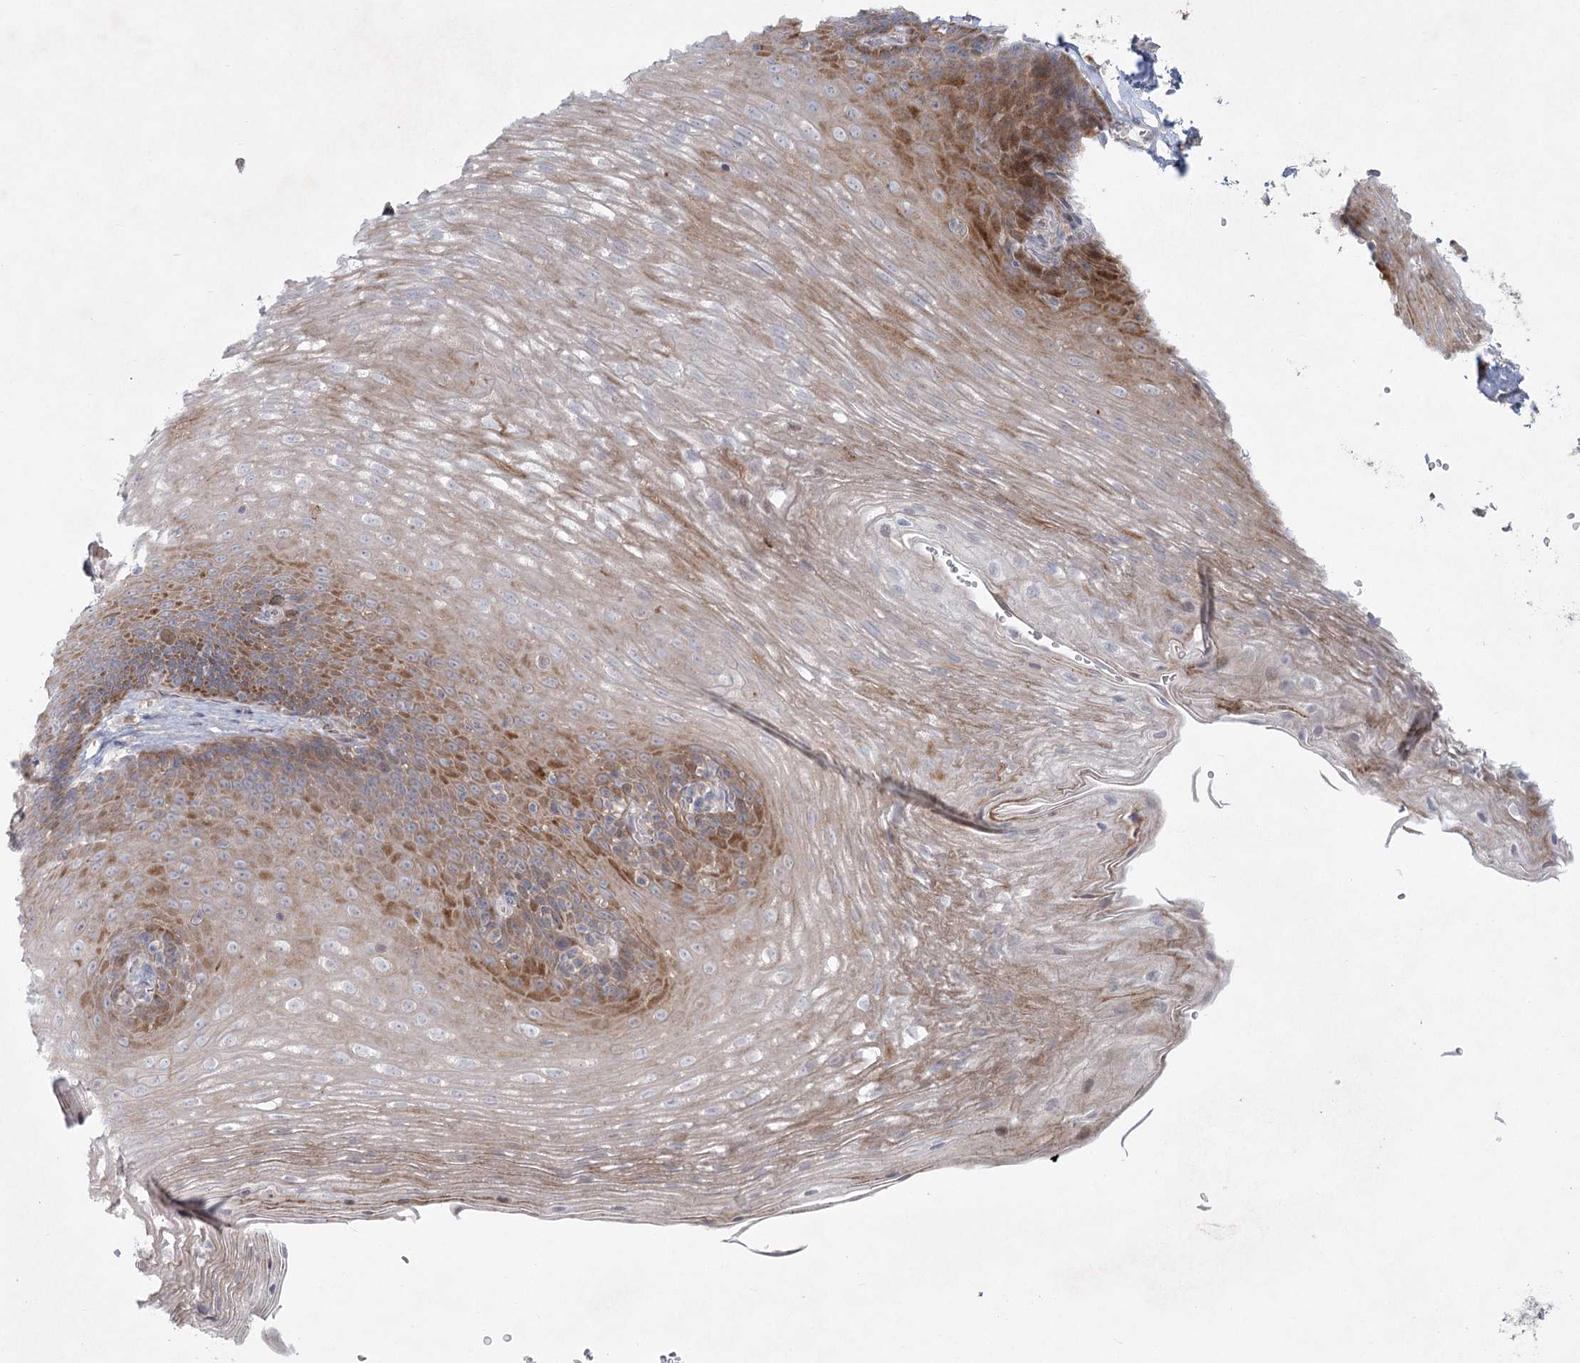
{"staining": {"intensity": "moderate", "quantity": "25%-75%", "location": "cytoplasmic/membranous"}, "tissue": "esophagus", "cell_type": "Squamous epithelial cells", "image_type": "normal", "snomed": [{"axis": "morphology", "description": "Normal tissue, NOS"}, {"axis": "topography", "description": "Esophagus"}], "caption": "DAB (3,3'-diaminobenzidine) immunohistochemical staining of unremarkable esophagus reveals moderate cytoplasmic/membranous protein expression in approximately 25%-75% of squamous epithelial cells. Nuclei are stained in blue.", "gene": "FAM110C", "patient": {"sex": "female", "age": 66}}